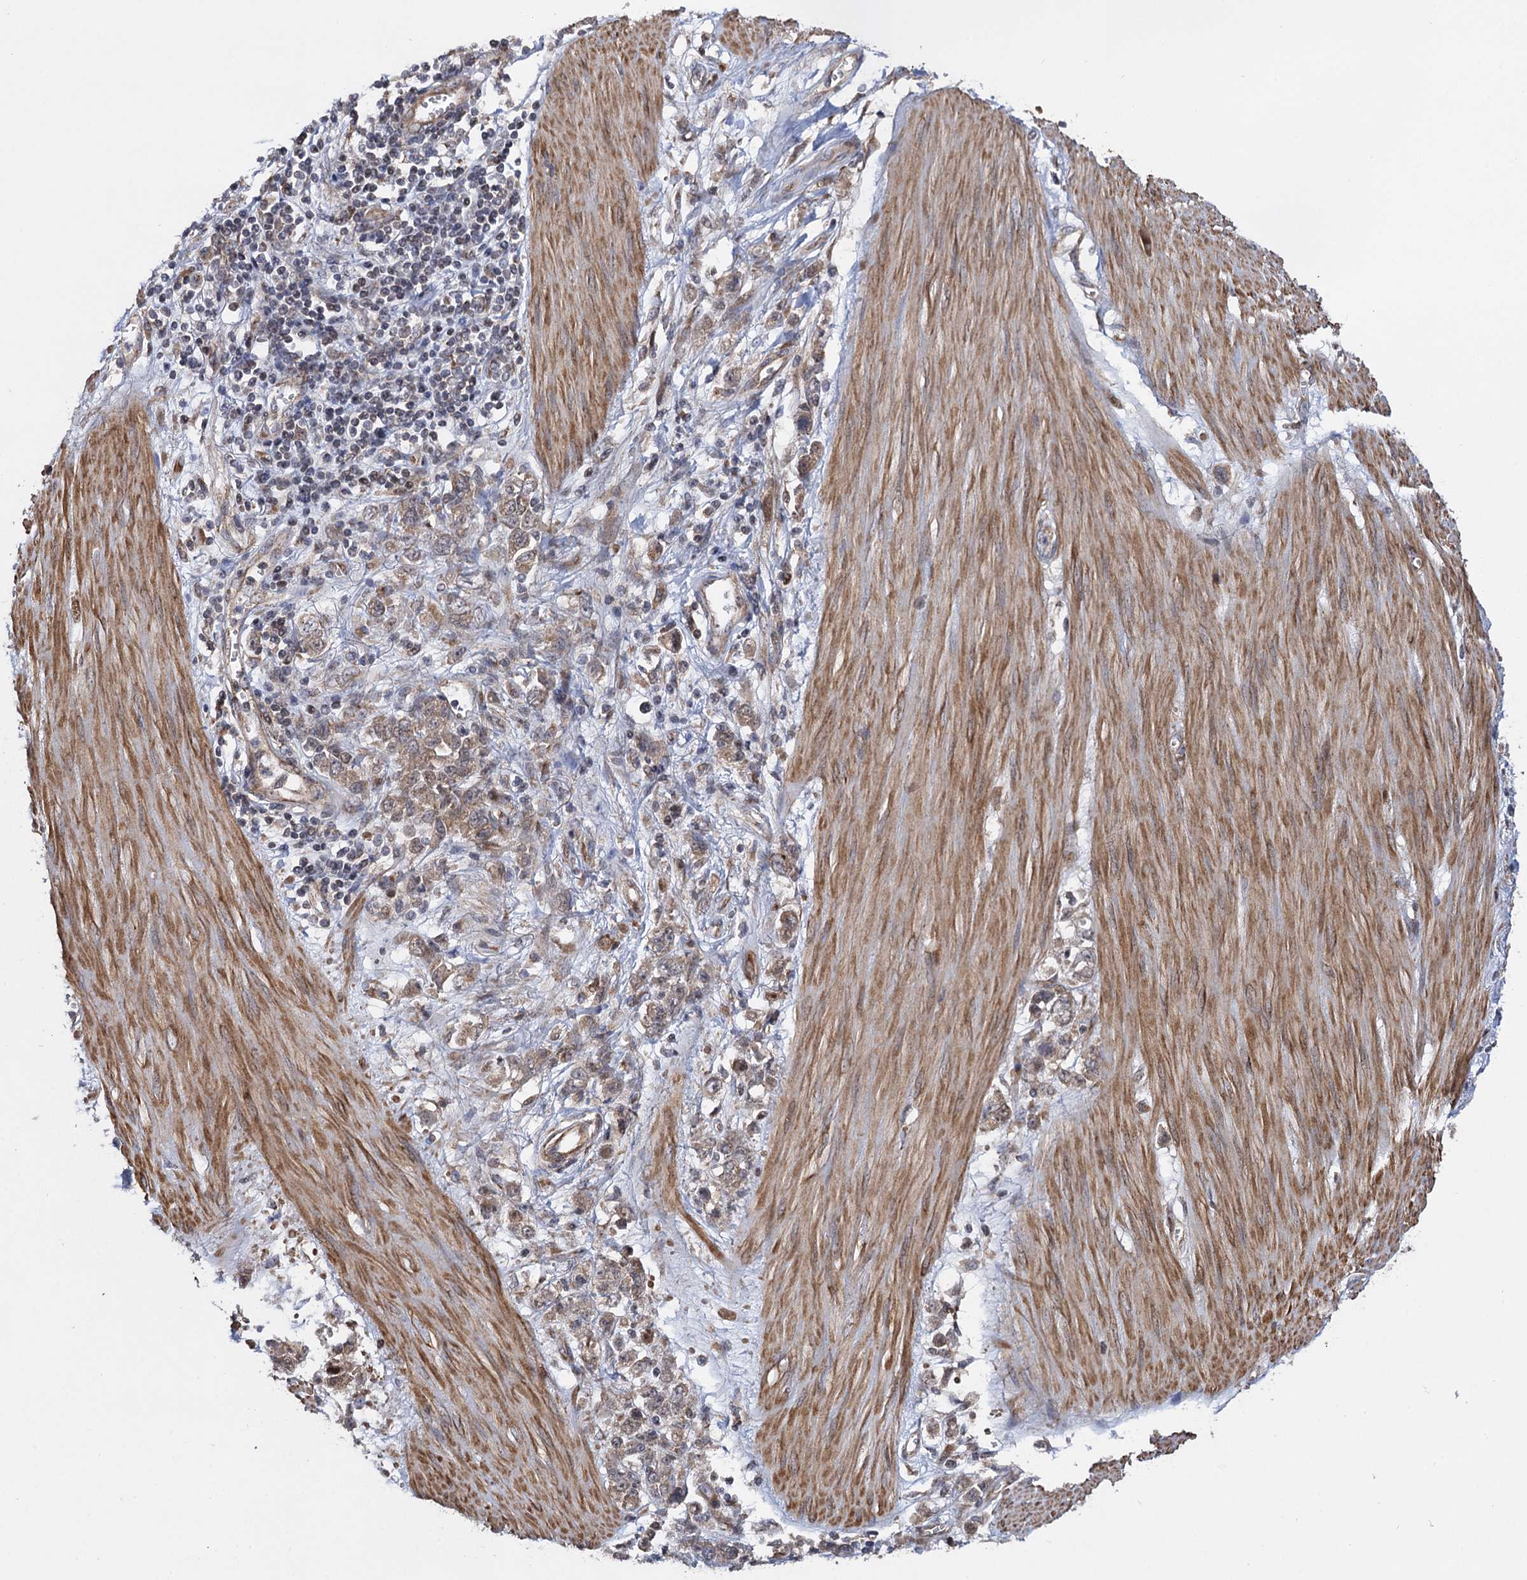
{"staining": {"intensity": "weak", "quantity": ">75%", "location": "cytoplasmic/membranous"}, "tissue": "stomach cancer", "cell_type": "Tumor cells", "image_type": "cancer", "snomed": [{"axis": "morphology", "description": "Adenocarcinoma, NOS"}, {"axis": "topography", "description": "Stomach"}], "caption": "Human adenocarcinoma (stomach) stained with a protein marker demonstrates weak staining in tumor cells.", "gene": "HAUS1", "patient": {"sex": "female", "age": 76}}